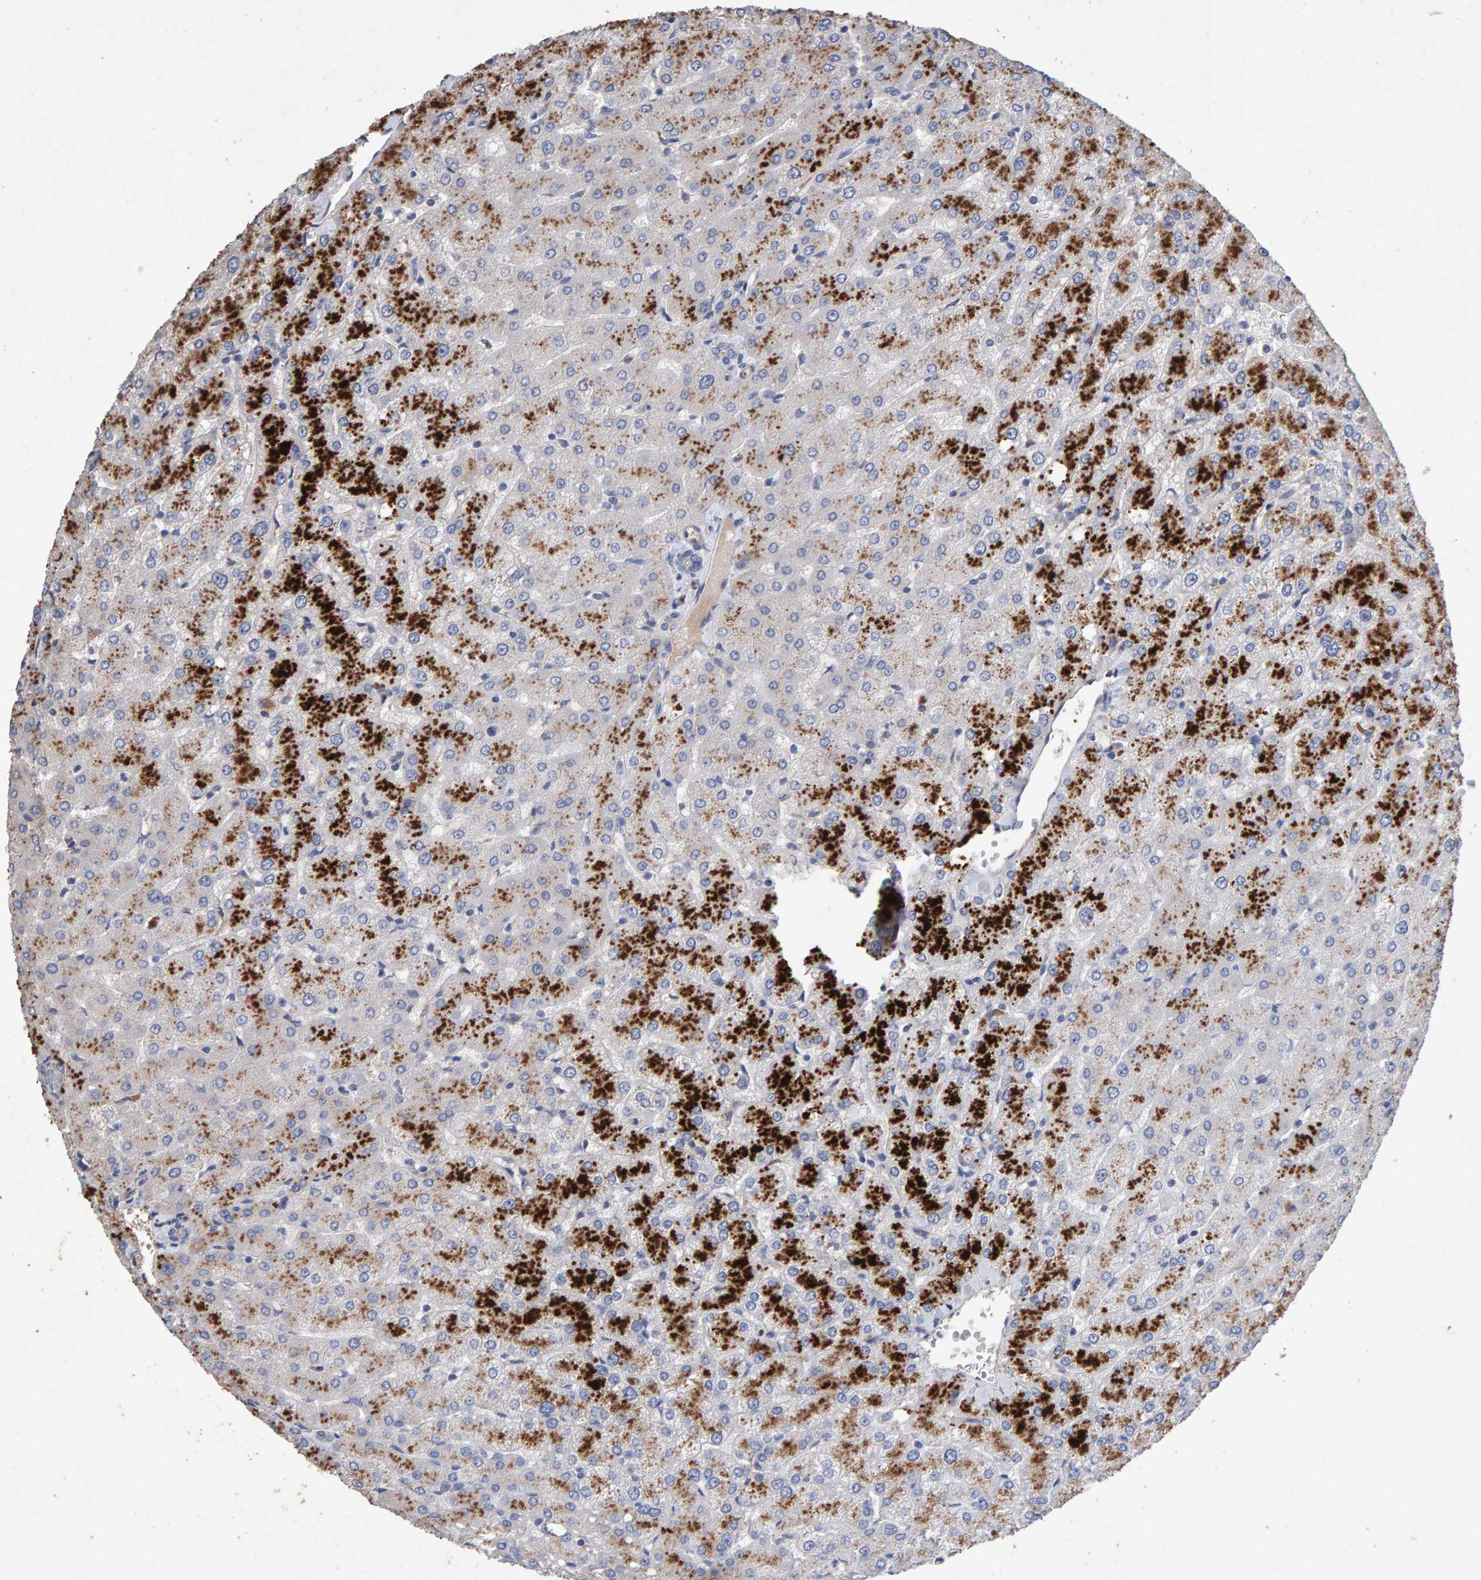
{"staining": {"intensity": "negative", "quantity": "none", "location": "none"}, "tissue": "liver", "cell_type": "Cholangiocytes", "image_type": "normal", "snomed": [{"axis": "morphology", "description": "Normal tissue, NOS"}, {"axis": "topography", "description": "Liver"}], "caption": "A histopathology image of human liver is negative for staining in cholangiocytes.", "gene": "EFR3A", "patient": {"sex": "female", "age": 54}}